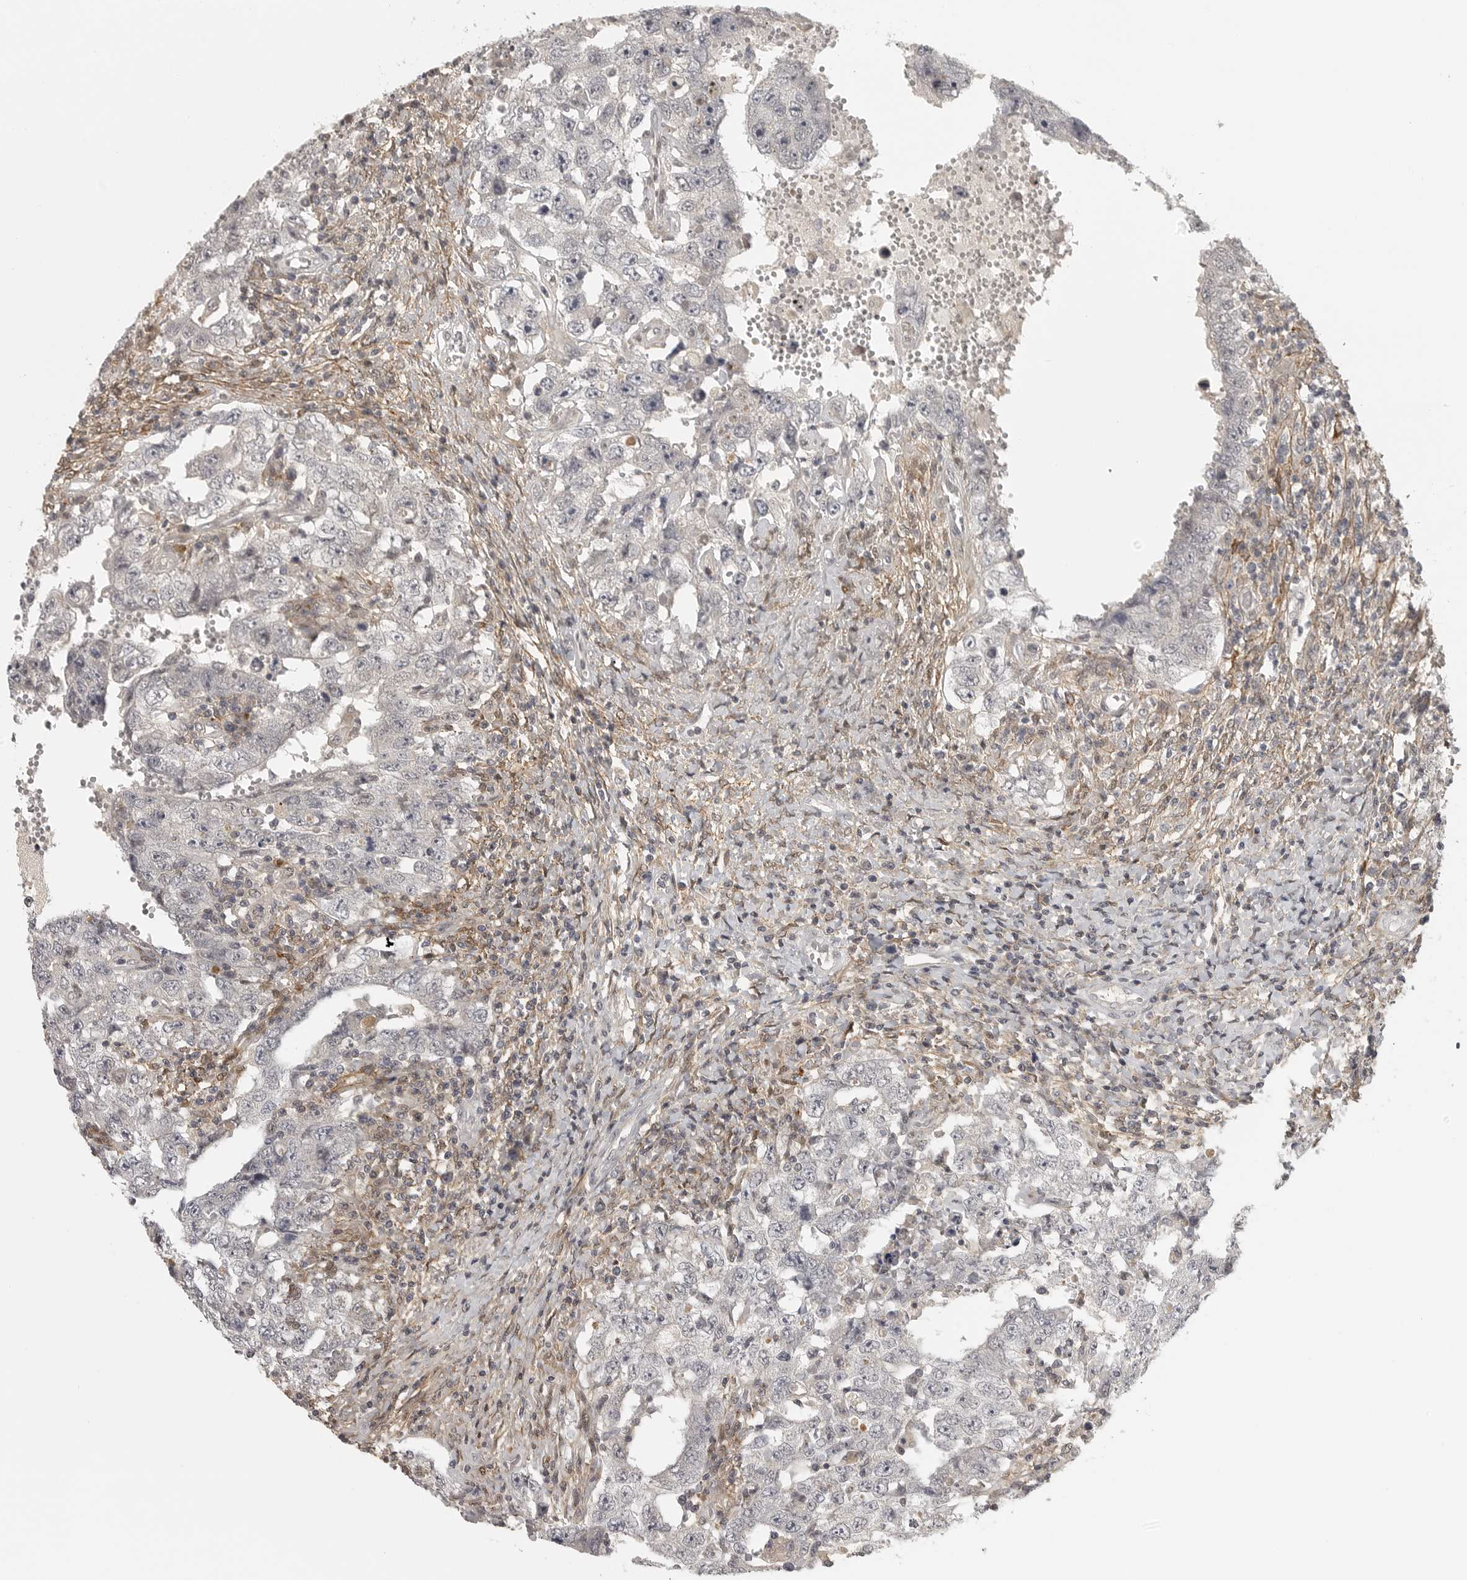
{"staining": {"intensity": "negative", "quantity": "none", "location": "none"}, "tissue": "testis cancer", "cell_type": "Tumor cells", "image_type": "cancer", "snomed": [{"axis": "morphology", "description": "Carcinoma, Embryonal, NOS"}, {"axis": "topography", "description": "Testis"}], "caption": "IHC micrograph of human embryonal carcinoma (testis) stained for a protein (brown), which shows no expression in tumor cells. (Brightfield microscopy of DAB IHC at high magnification).", "gene": "UROD", "patient": {"sex": "male", "age": 26}}